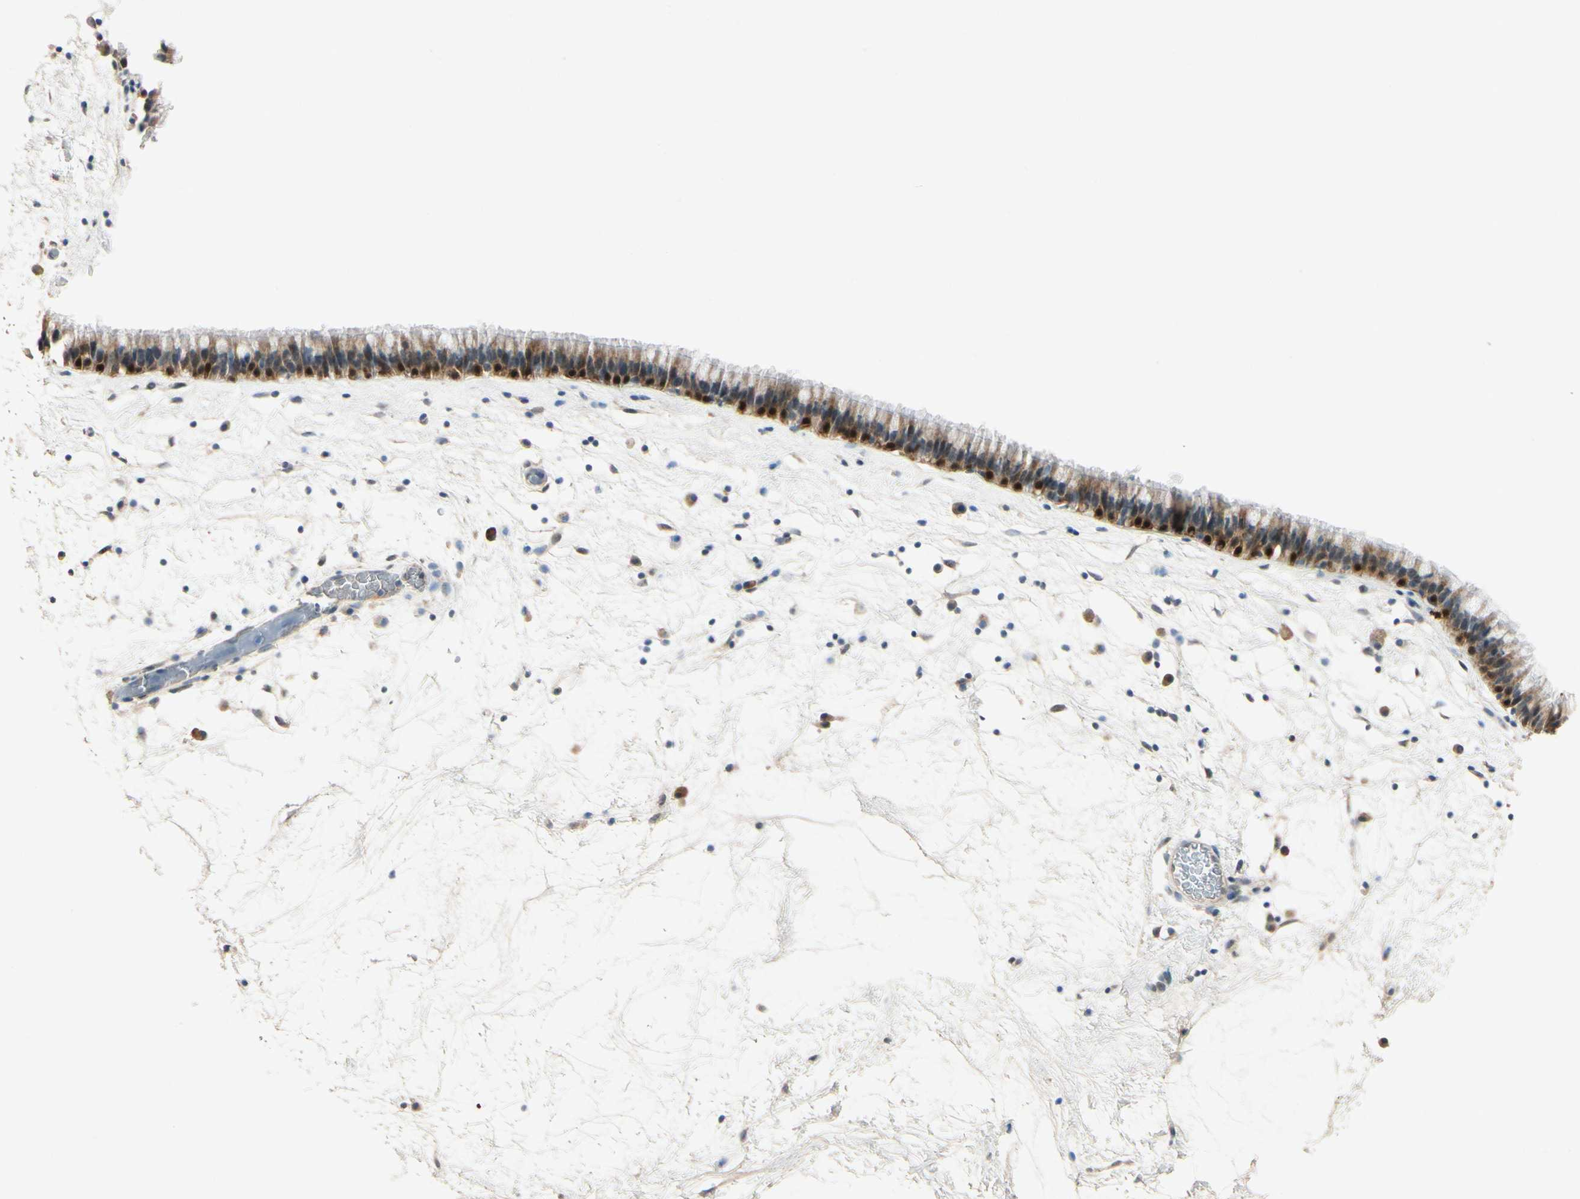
{"staining": {"intensity": "strong", "quantity": "25%-75%", "location": "cytoplasmic/membranous,nuclear"}, "tissue": "nasopharynx", "cell_type": "Respiratory epithelial cells", "image_type": "normal", "snomed": [{"axis": "morphology", "description": "Normal tissue, NOS"}, {"axis": "morphology", "description": "Inflammation, NOS"}, {"axis": "topography", "description": "Nasopharynx"}], "caption": "Immunohistochemical staining of normal human nasopharynx demonstrates 25%-75% levels of strong cytoplasmic/membranous,nuclear protein positivity in approximately 25%-75% of respiratory epithelial cells.", "gene": "HSPA1B", "patient": {"sex": "male", "age": 48}}